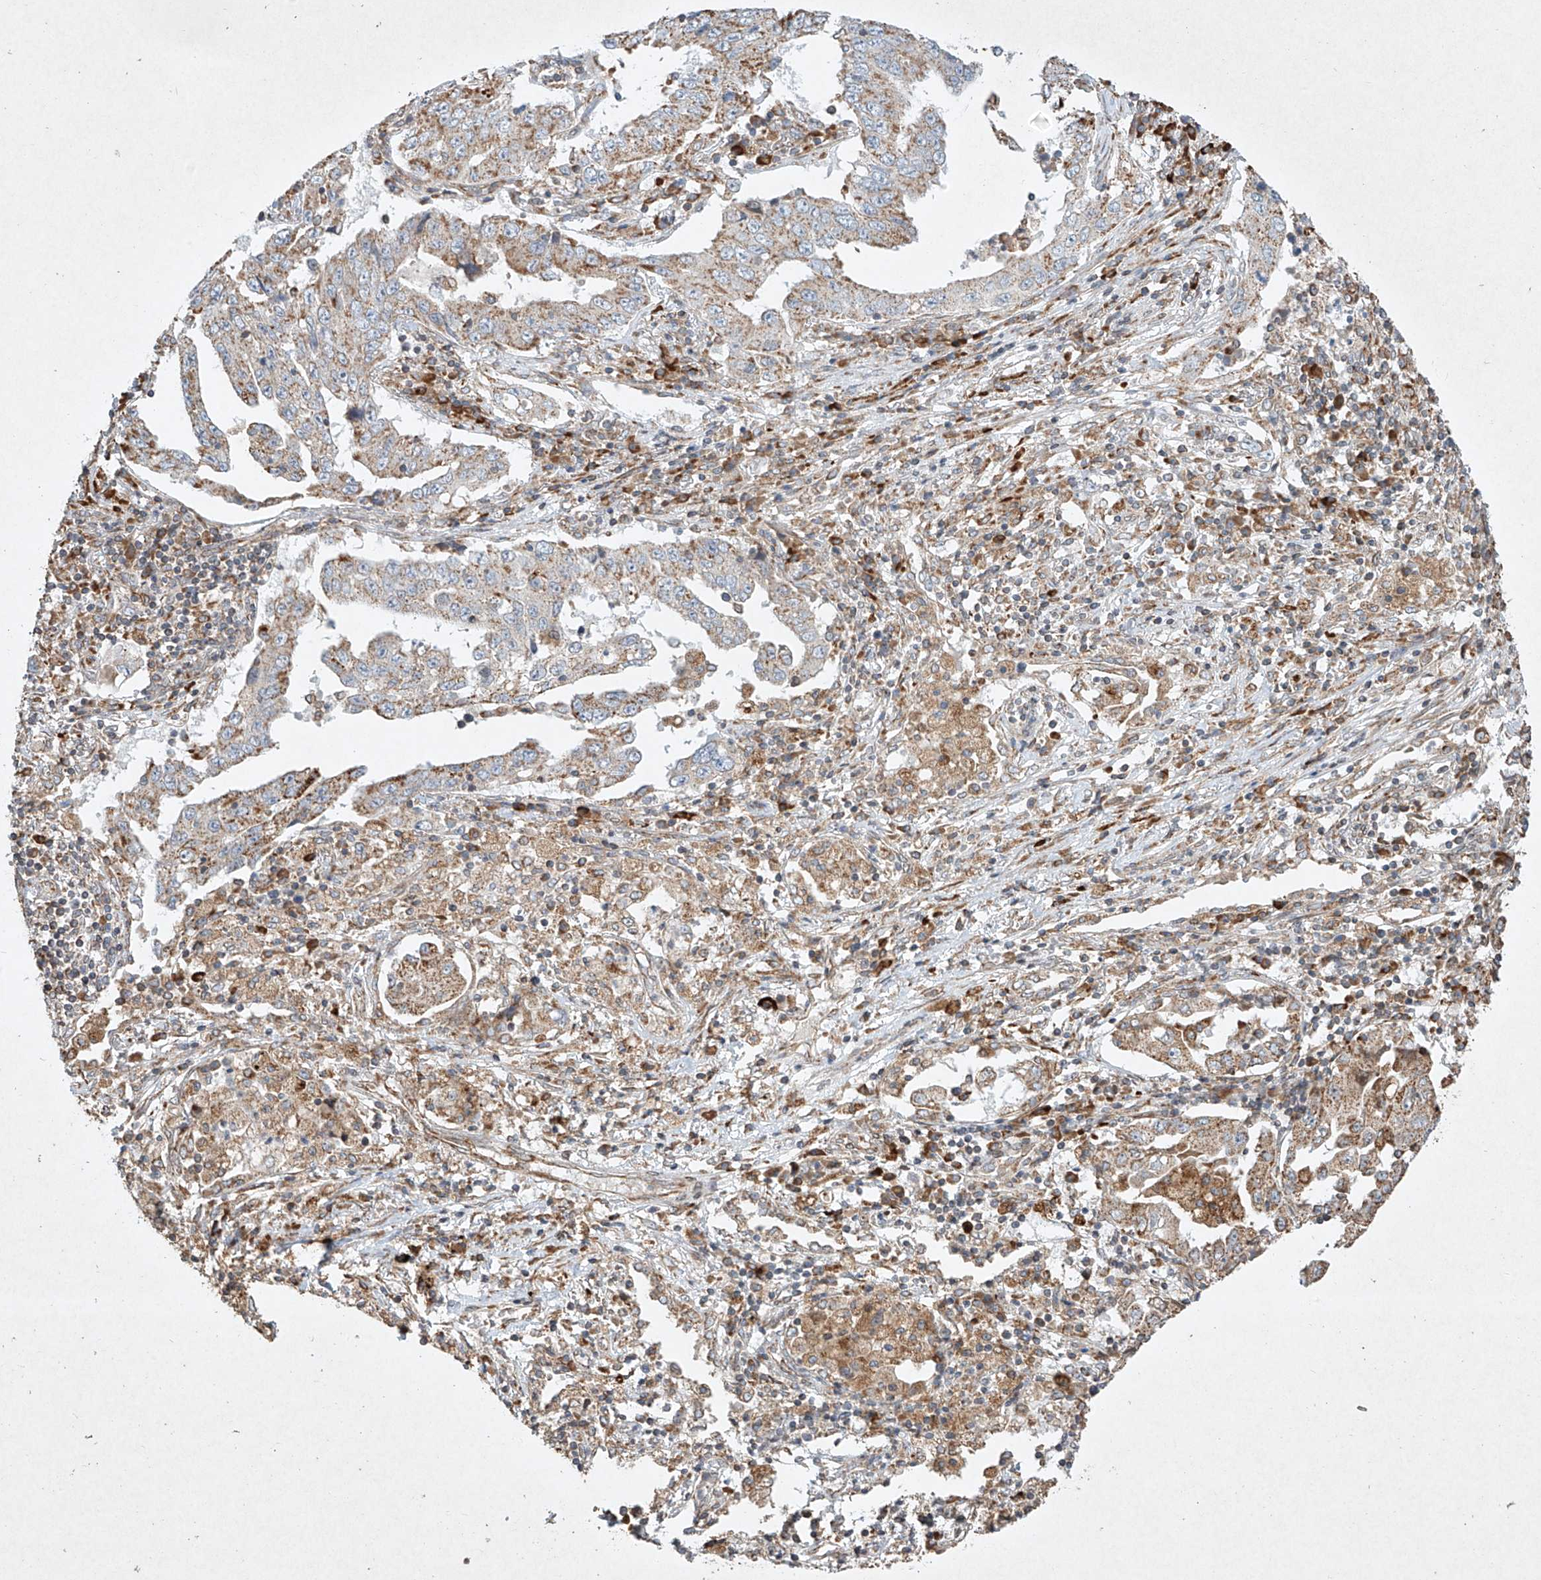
{"staining": {"intensity": "moderate", "quantity": ">75%", "location": "cytoplasmic/membranous"}, "tissue": "lung cancer", "cell_type": "Tumor cells", "image_type": "cancer", "snomed": [{"axis": "morphology", "description": "Adenocarcinoma, NOS"}, {"axis": "topography", "description": "Lung"}], "caption": "The micrograph exhibits immunohistochemical staining of lung adenocarcinoma. There is moderate cytoplasmic/membranous staining is identified in about >75% of tumor cells. (Brightfield microscopy of DAB IHC at high magnification).", "gene": "SEMA3B", "patient": {"sex": "female", "age": 51}}